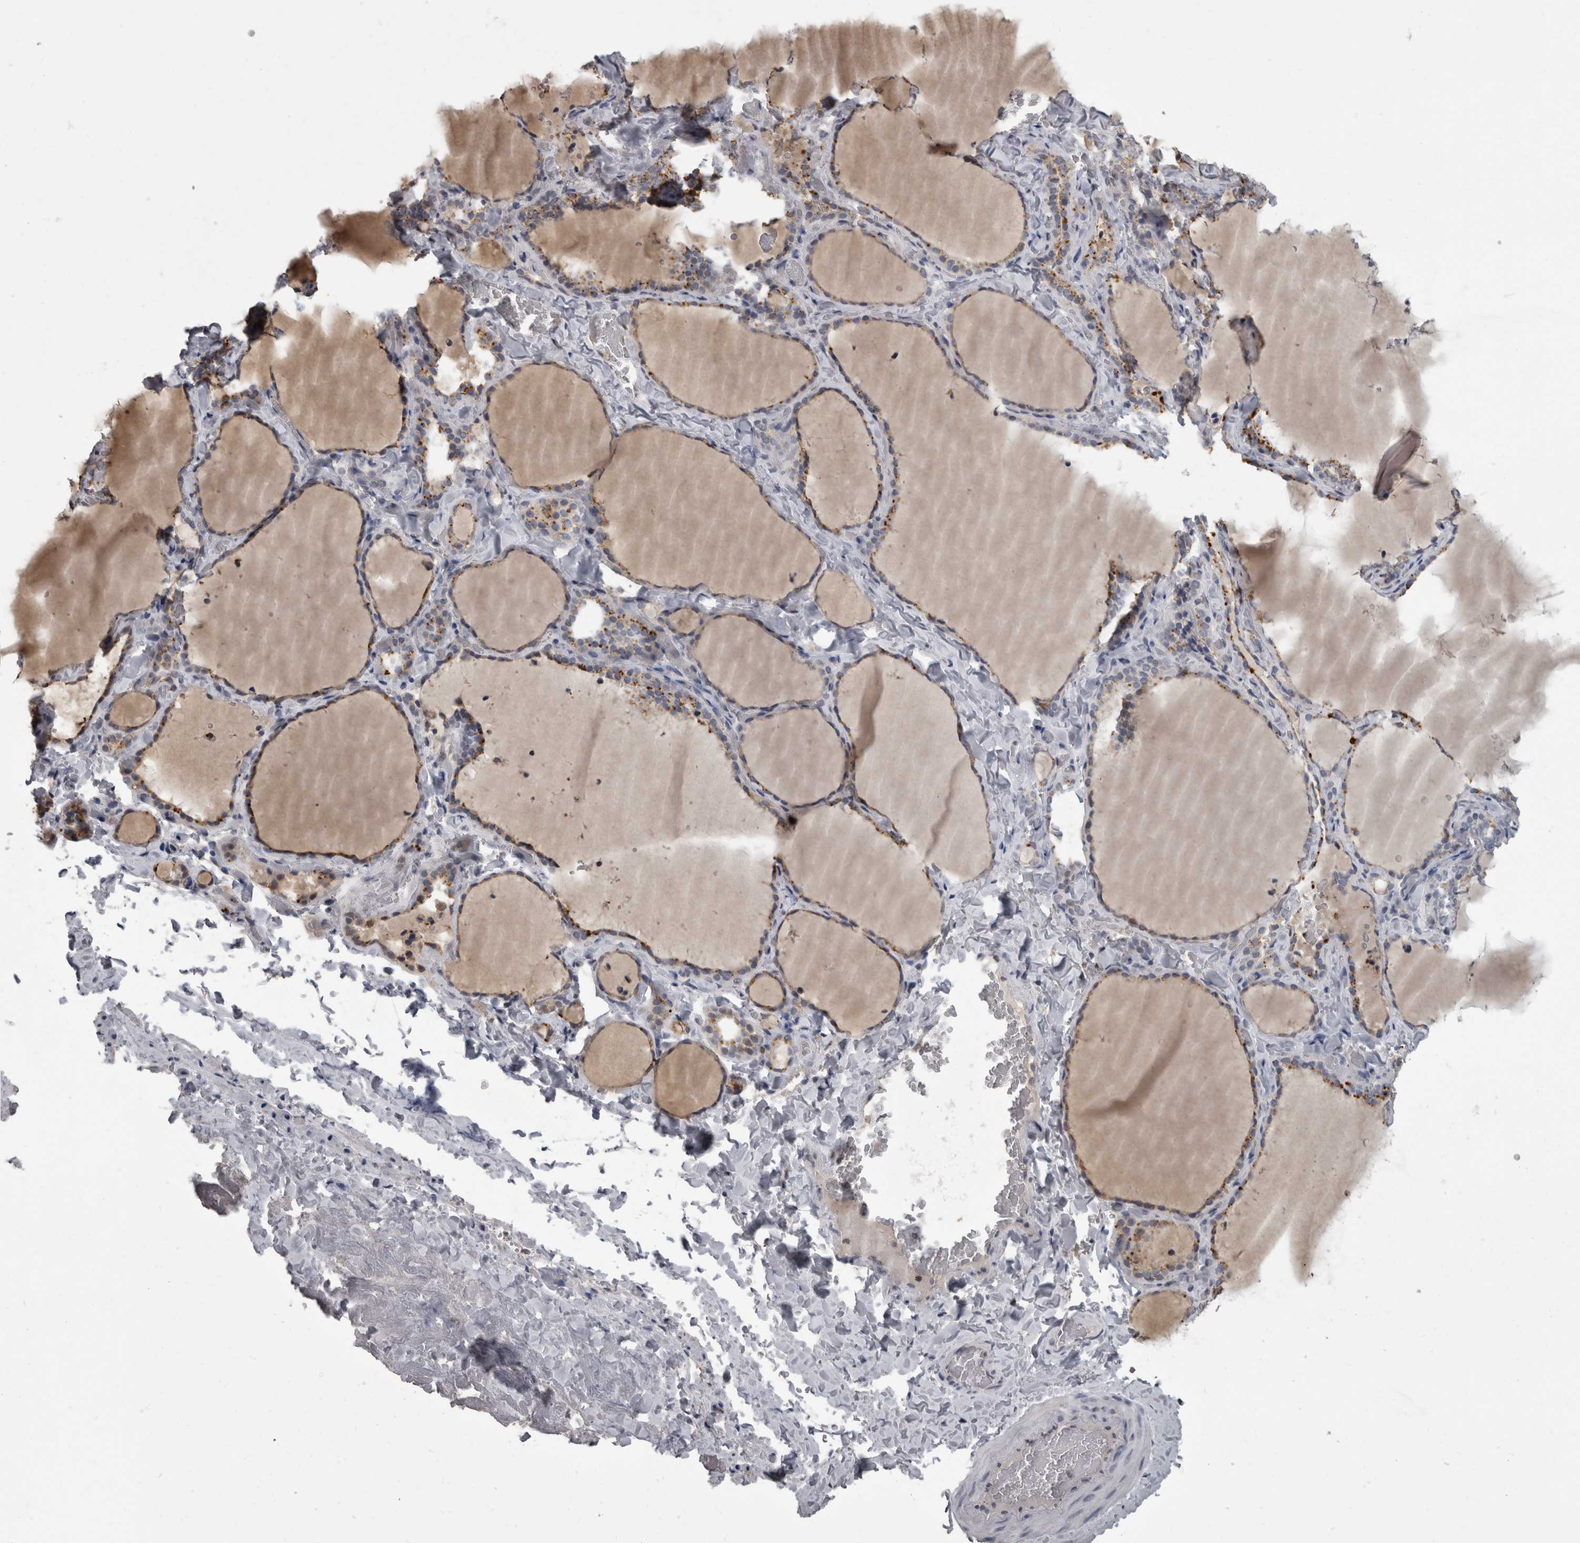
{"staining": {"intensity": "weak", "quantity": "25%-75%", "location": "cytoplasmic/membranous"}, "tissue": "thyroid gland", "cell_type": "Glandular cells", "image_type": "normal", "snomed": [{"axis": "morphology", "description": "Normal tissue, NOS"}, {"axis": "topography", "description": "Thyroid gland"}], "caption": "Immunohistochemistry of unremarkable thyroid gland demonstrates low levels of weak cytoplasmic/membranous staining in approximately 25%-75% of glandular cells.", "gene": "NAAA", "patient": {"sex": "female", "age": 22}}